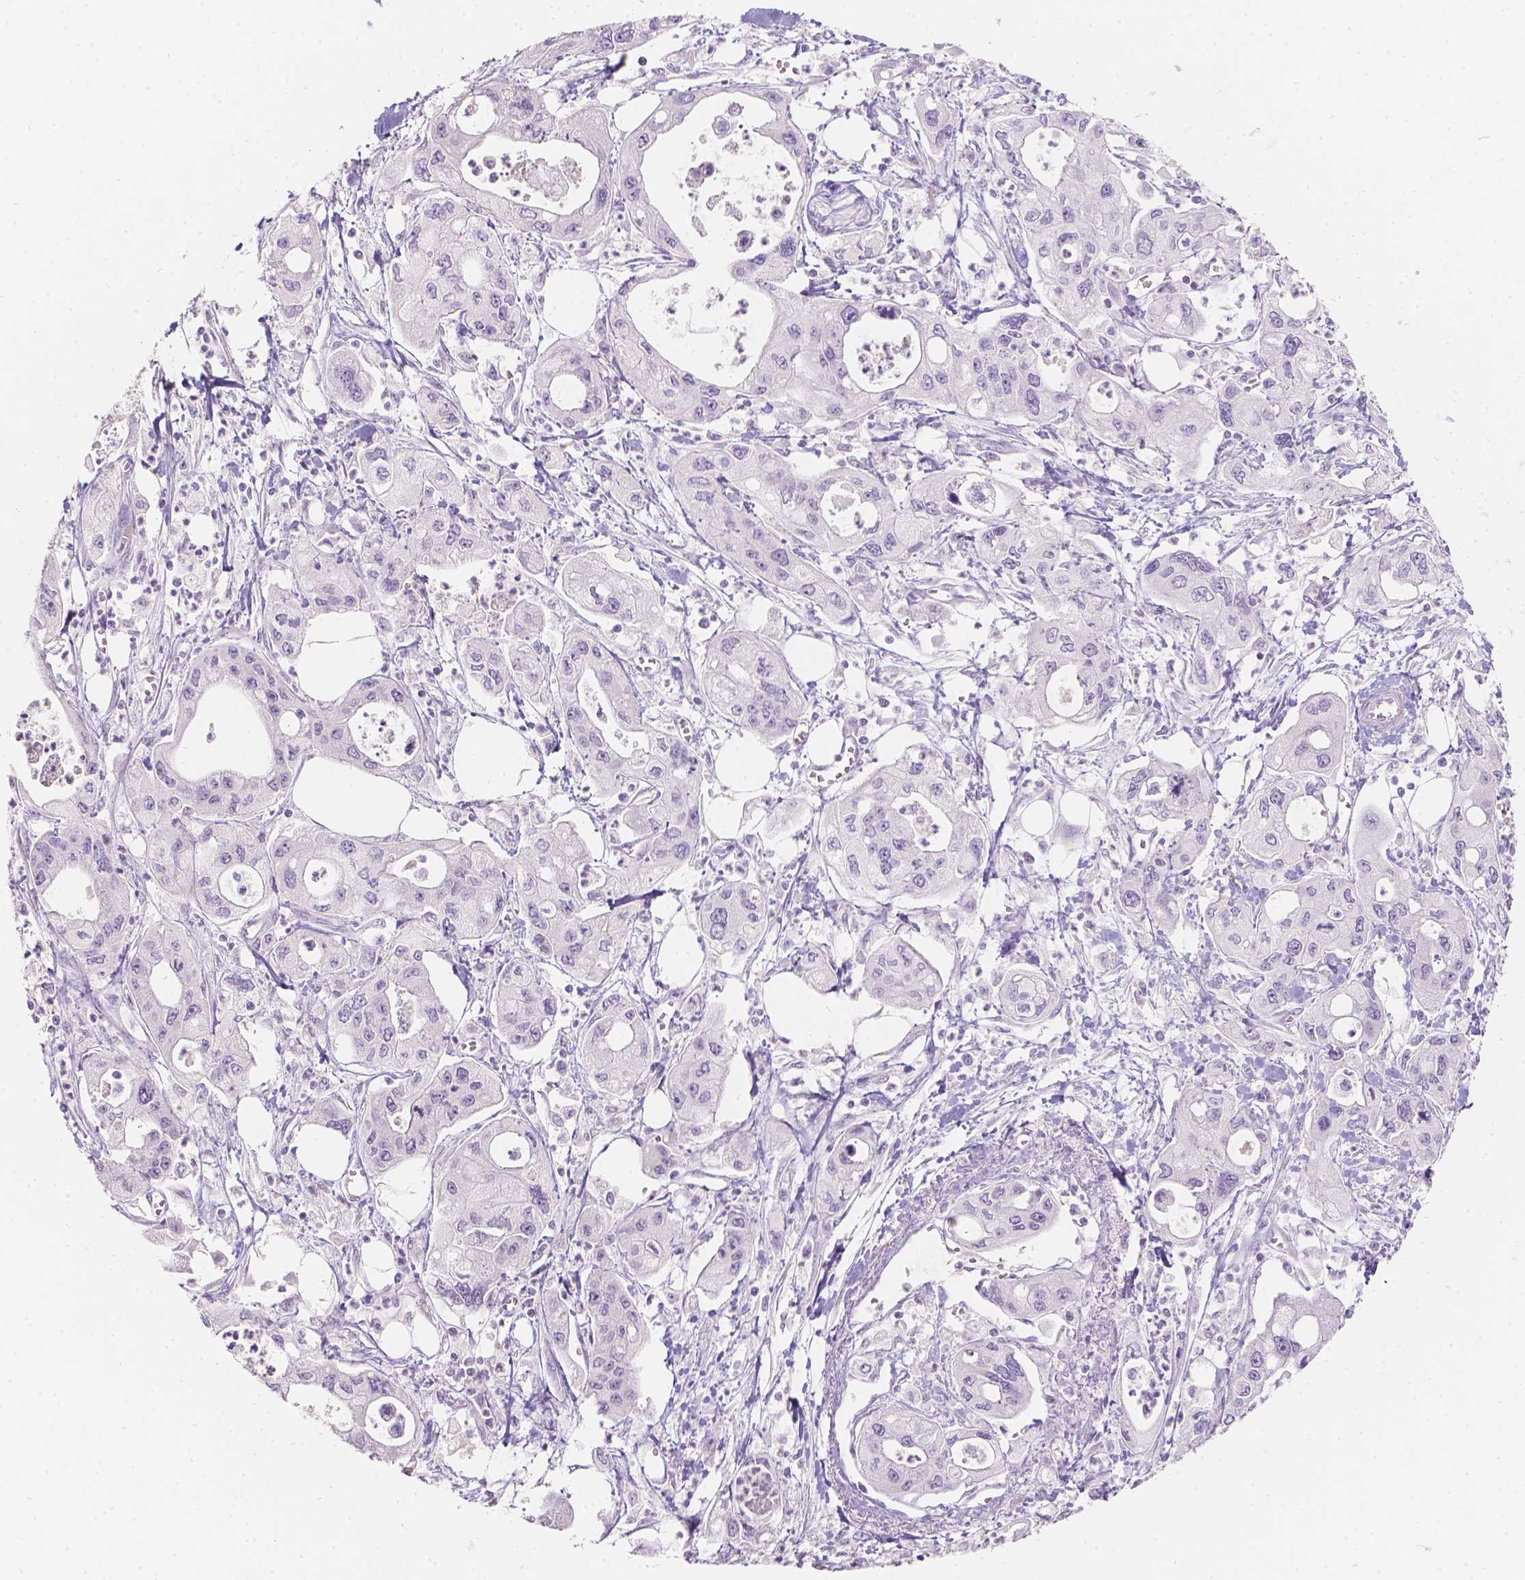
{"staining": {"intensity": "negative", "quantity": "none", "location": "none"}, "tissue": "pancreatic cancer", "cell_type": "Tumor cells", "image_type": "cancer", "snomed": [{"axis": "morphology", "description": "Adenocarcinoma, NOS"}, {"axis": "topography", "description": "Pancreas"}], "caption": "Pancreatic cancer (adenocarcinoma) was stained to show a protein in brown. There is no significant positivity in tumor cells.", "gene": "HTN3", "patient": {"sex": "male", "age": 70}}